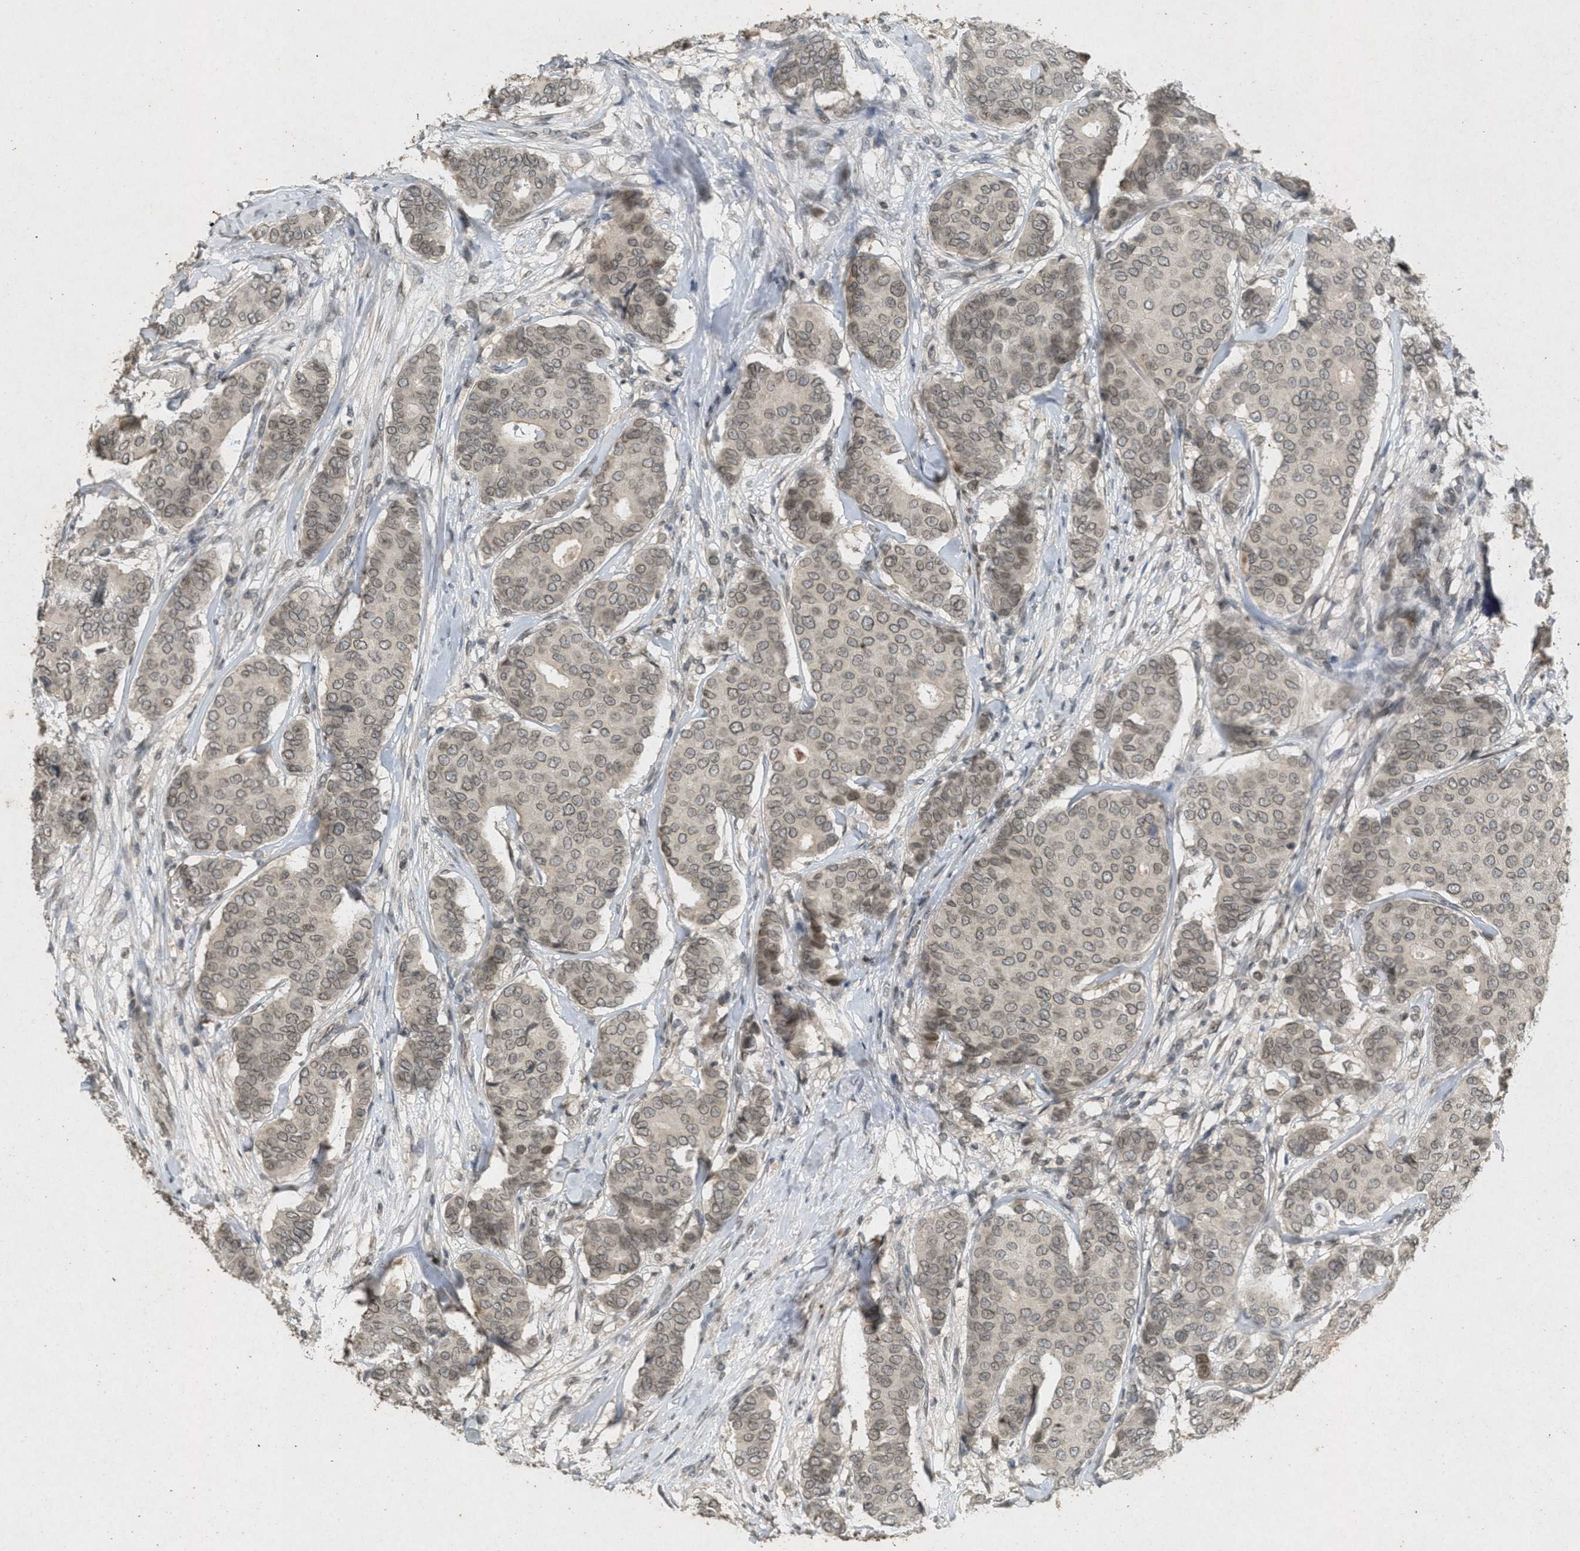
{"staining": {"intensity": "weak", "quantity": ">75%", "location": "cytoplasmic/membranous,nuclear"}, "tissue": "breast cancer", "cell_type": "Tumor cells", "image_type": "cancer", "snomed": [{"axis": "morphology", "description": "Duct carcinoma"}, {"axis": "topography", "description": "Breast"}], "caption": "Immunohistochemical staining of intraductal carcinoma (breast) reveals low levels of weak cytoplasmic/membranous and nuclear protein staining in about >75% of tumor cells. (DAB (3,3'-diaminobenzidine) = brown stain, brightfield microscopy at high magnification).", "gene": "ABHD6", "patient": {"sex": "female", "age": 75}}